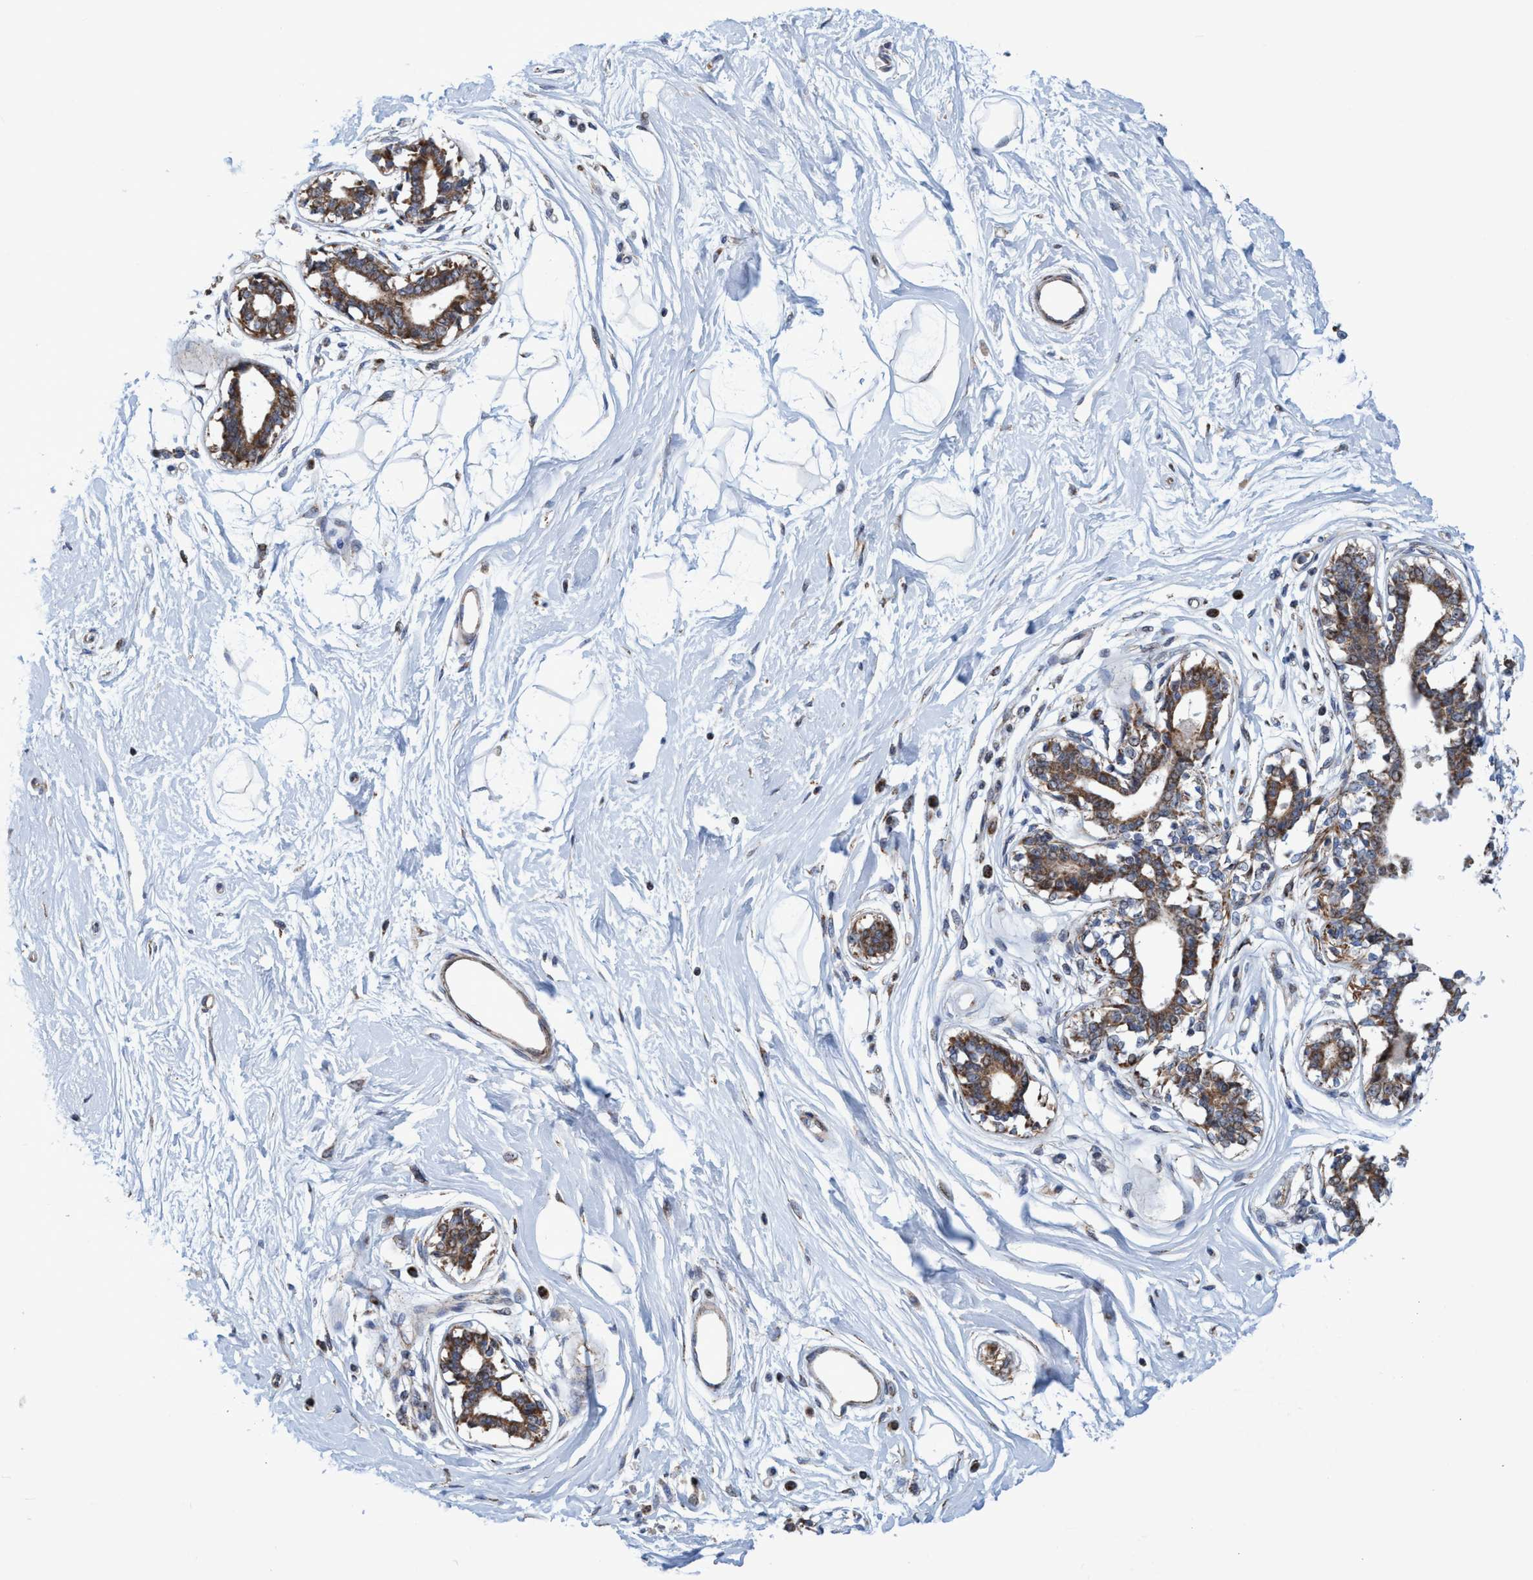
{"staining": {"intensity": "negative", "quantity": "none", "location": "none"}, "tissue": "breast", "cell_type": "Adipocytes", "image_type": "normal", "snomed": [{"axis": "morphology", "description": "Normal tissue, NOS"}, {"axis": "topography", "description": "Breast"}], "caption": "Immunohistochemistry (IHC) of benign breast reveals no expression in adipocytes.", "gene": "POLR1F", "patient": {"sex": "female", "age": 45}}